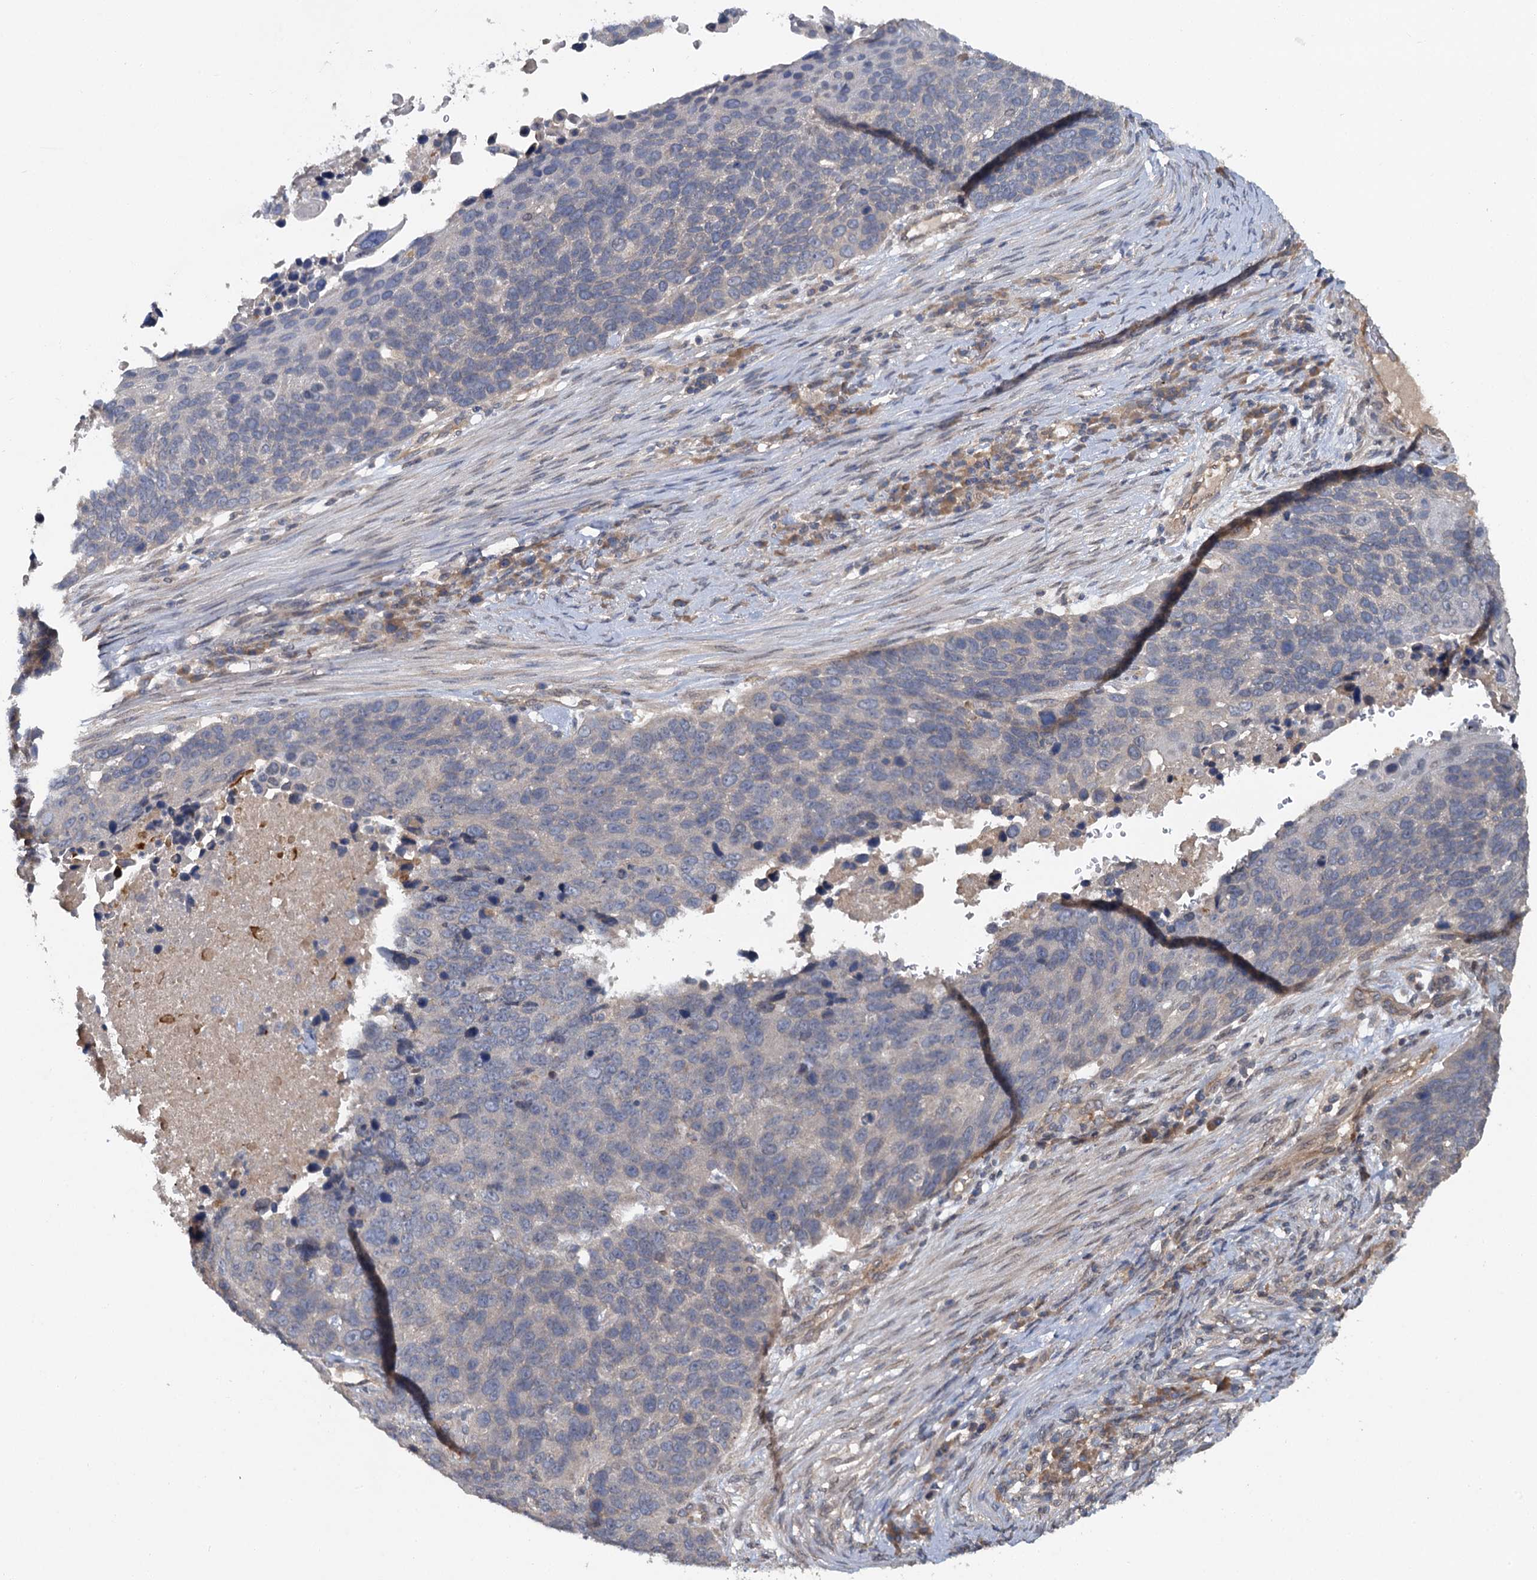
{"staining": {"intensity": "negative", "quantity": "none", "location": "none"}, "tissue": "lung cancer", "cell_type": "Tumor cells", "image_type": "cancer", "snomed": [{"axis": "morphology", "description": "Normal tissue, NOS"}, {"axis": "morphology", "description": "Squamous cell carcinoma, NOS"}, {"axis": "topography", "description": "Lymph node"}, {"axis": "topography", "description": "Lung"}], "caption": "Immunohistochemistry of squamous cell carcinoma (lung) demonstrates no staining in tumor cells.", "gene": "ZNF324", "patient": {"sex": "male", "age": 66}}